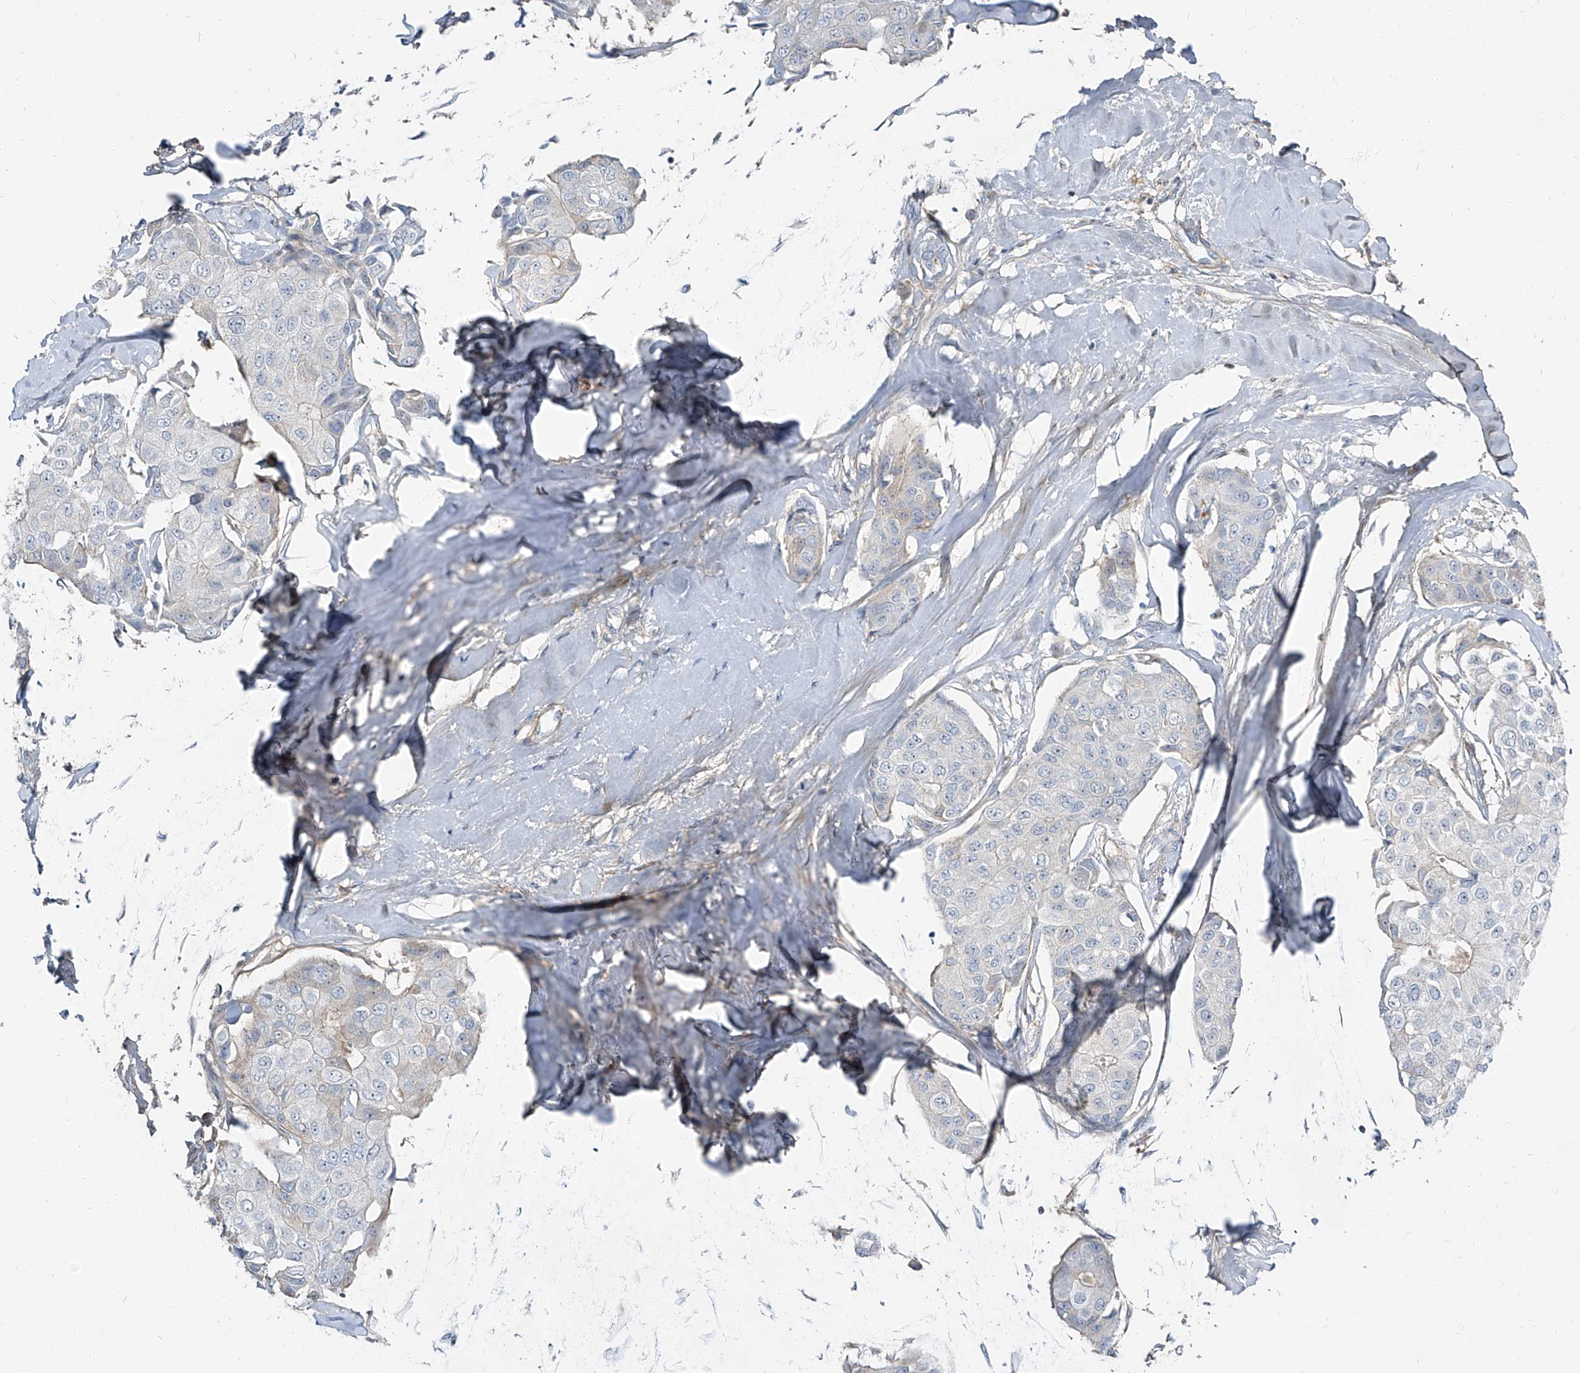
{"staining": {"intensity": "negative", "quantity": "none", "location": "none"}, "tissue": "breast cancer", "cell_type": "Tumor cells", "image_type": "cancer", "snomed": [{"axis": "morphology", "description": "Duct carcinoma"}, {"axis": "topography", "description": "Breast"}], "caption": "DAB (3,3'-diaminobenzidine) immunohistochemical staining of human breast cancer exhibits no significant expression in tumor cells.", "gene": "HOXA3", "patient": {"sex": "female", "age": 80}}